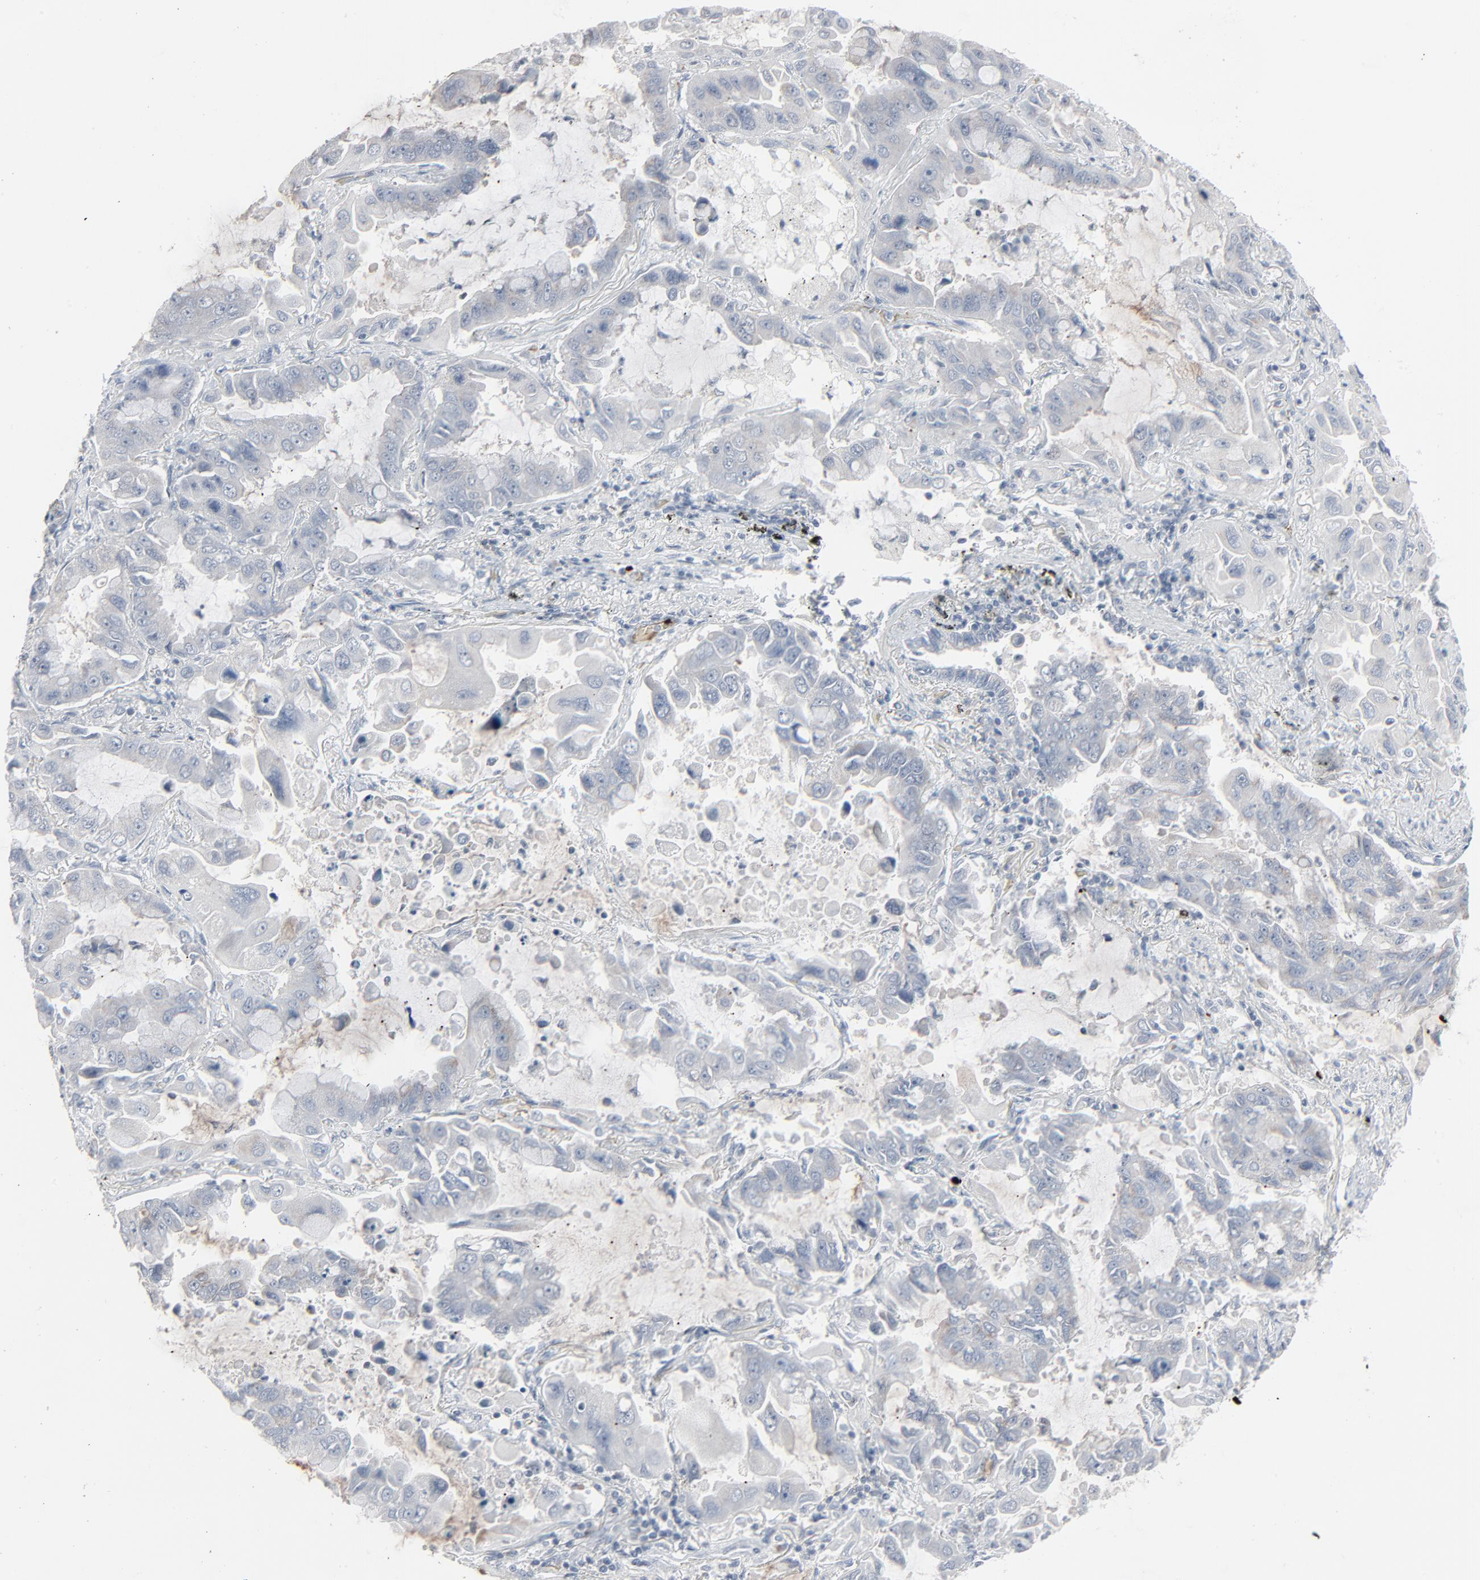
{"staining": {"intensity": "moderate", "quantity": "<25%", "location": "cytoplasmic/membranous"}, "tissue": "lung cancer", "cell_type": "Tumor cells", "image_type": "cancer", "snomed": [{"axis": "morphology", "description": "Adenocarcinoma, NOS"}, {"axis": "topography", "description": "Lung"}], "caption": "Brown immunohistochemical staining in adenocarcinoma (lung) displays moderate cytoplasmic/membranous expression in approximately <25% of tumor cells.", "gene": "SAGE1", "patient": {"sex": "male", "age": 64}}